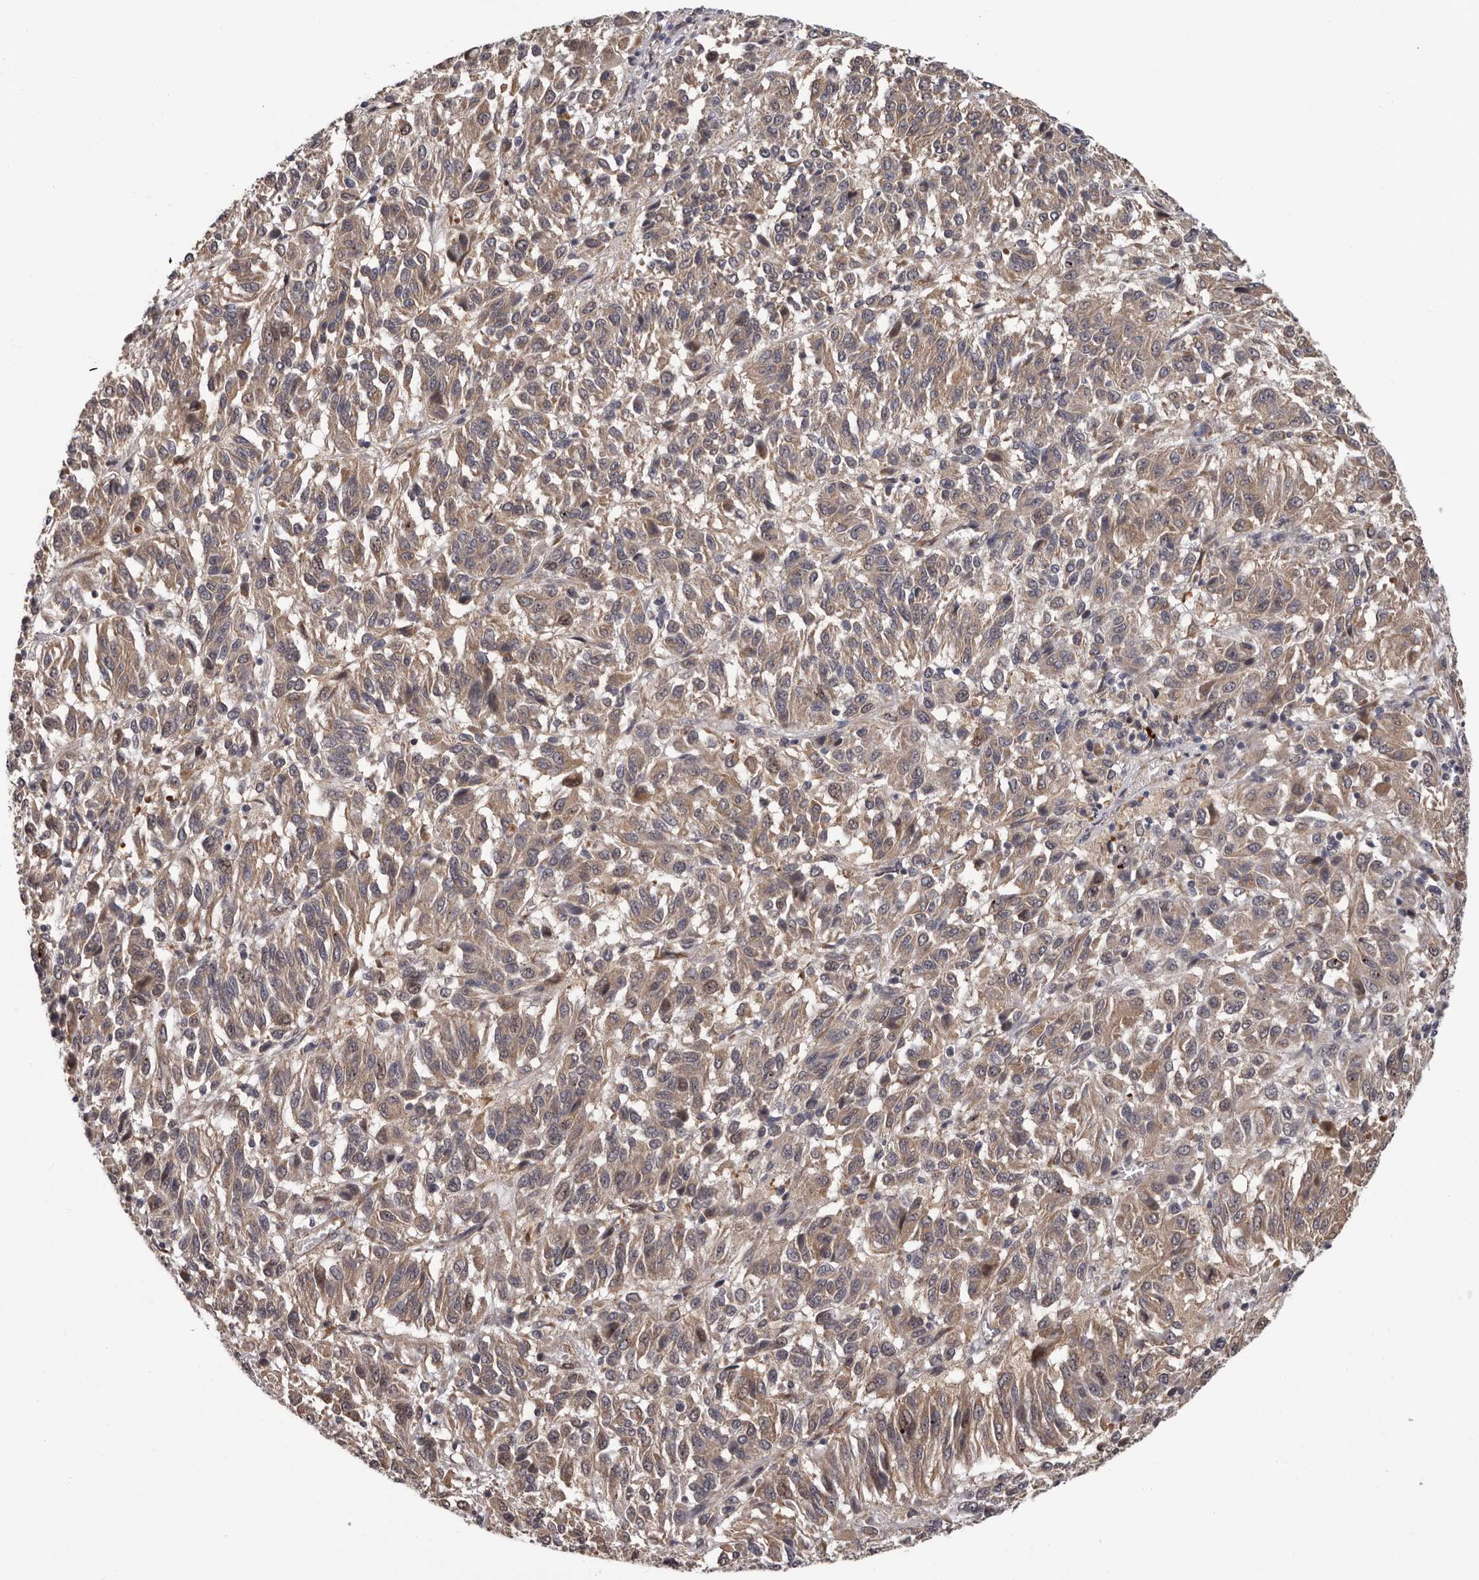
{"staining": {"intensity": "moderate", "quantity": ">75%", "location": "cytoplasmic/membranous"}, "tissue": "melanoma", "cell_type": "Tumor cells", "image_type": "cancer", "snomed": [{"axis": "morphology", "description": "Malignant melanoma, Metastatic site"}, {"axis": "topography", "description": "Lung"}], "caption": "A photomicrograph showing moderate cytoplasmic/membranous expression in approximately >75% of tumor cells in malignant melanoma (metastatic site), as visualized by brown immunohistochemical staining.", "gene": "MED8", "patient": {"sex": "male", "age": 64}}